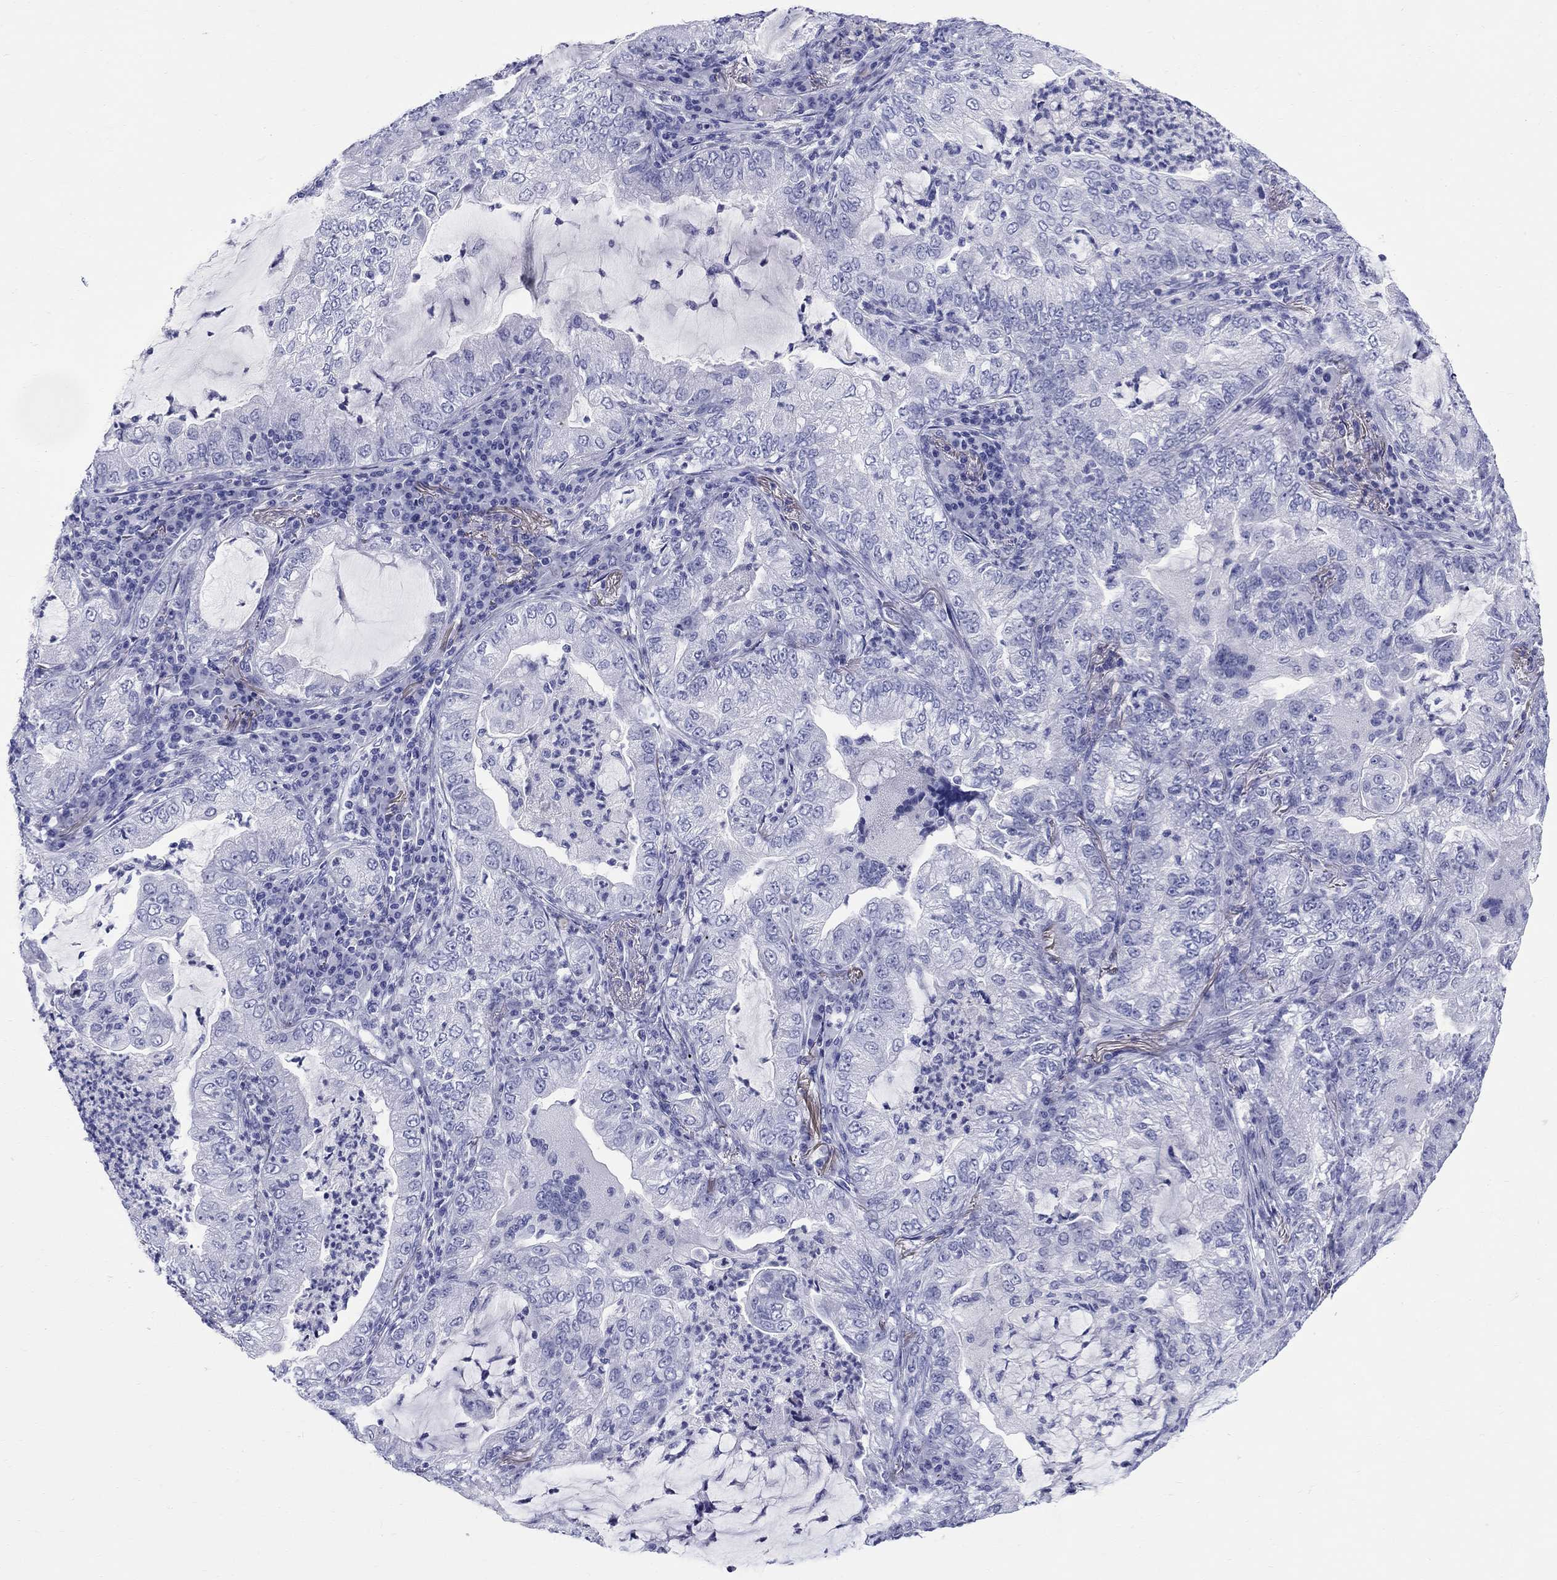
{"staining": {"intensity": "negative", "quantity": "none", "location": "none"}, "tissue": "lung cancer", "cell_type": "Tumor cells", "image_type": "cancer", "snomed": [{"axis": "morphology", "description": "Adenocarcinoma, NOS"}, {"axis": "topography", "description": "Lung"}], "caption": "An immunohistochemistry (IHC) photomicrograph of adenocarcinoma (lung) is shown. There is no staining in tumor cells of adenocarcinoma (lung).", "gene": "LAMP5", "patient": {"sex": "female", "age": 73}}